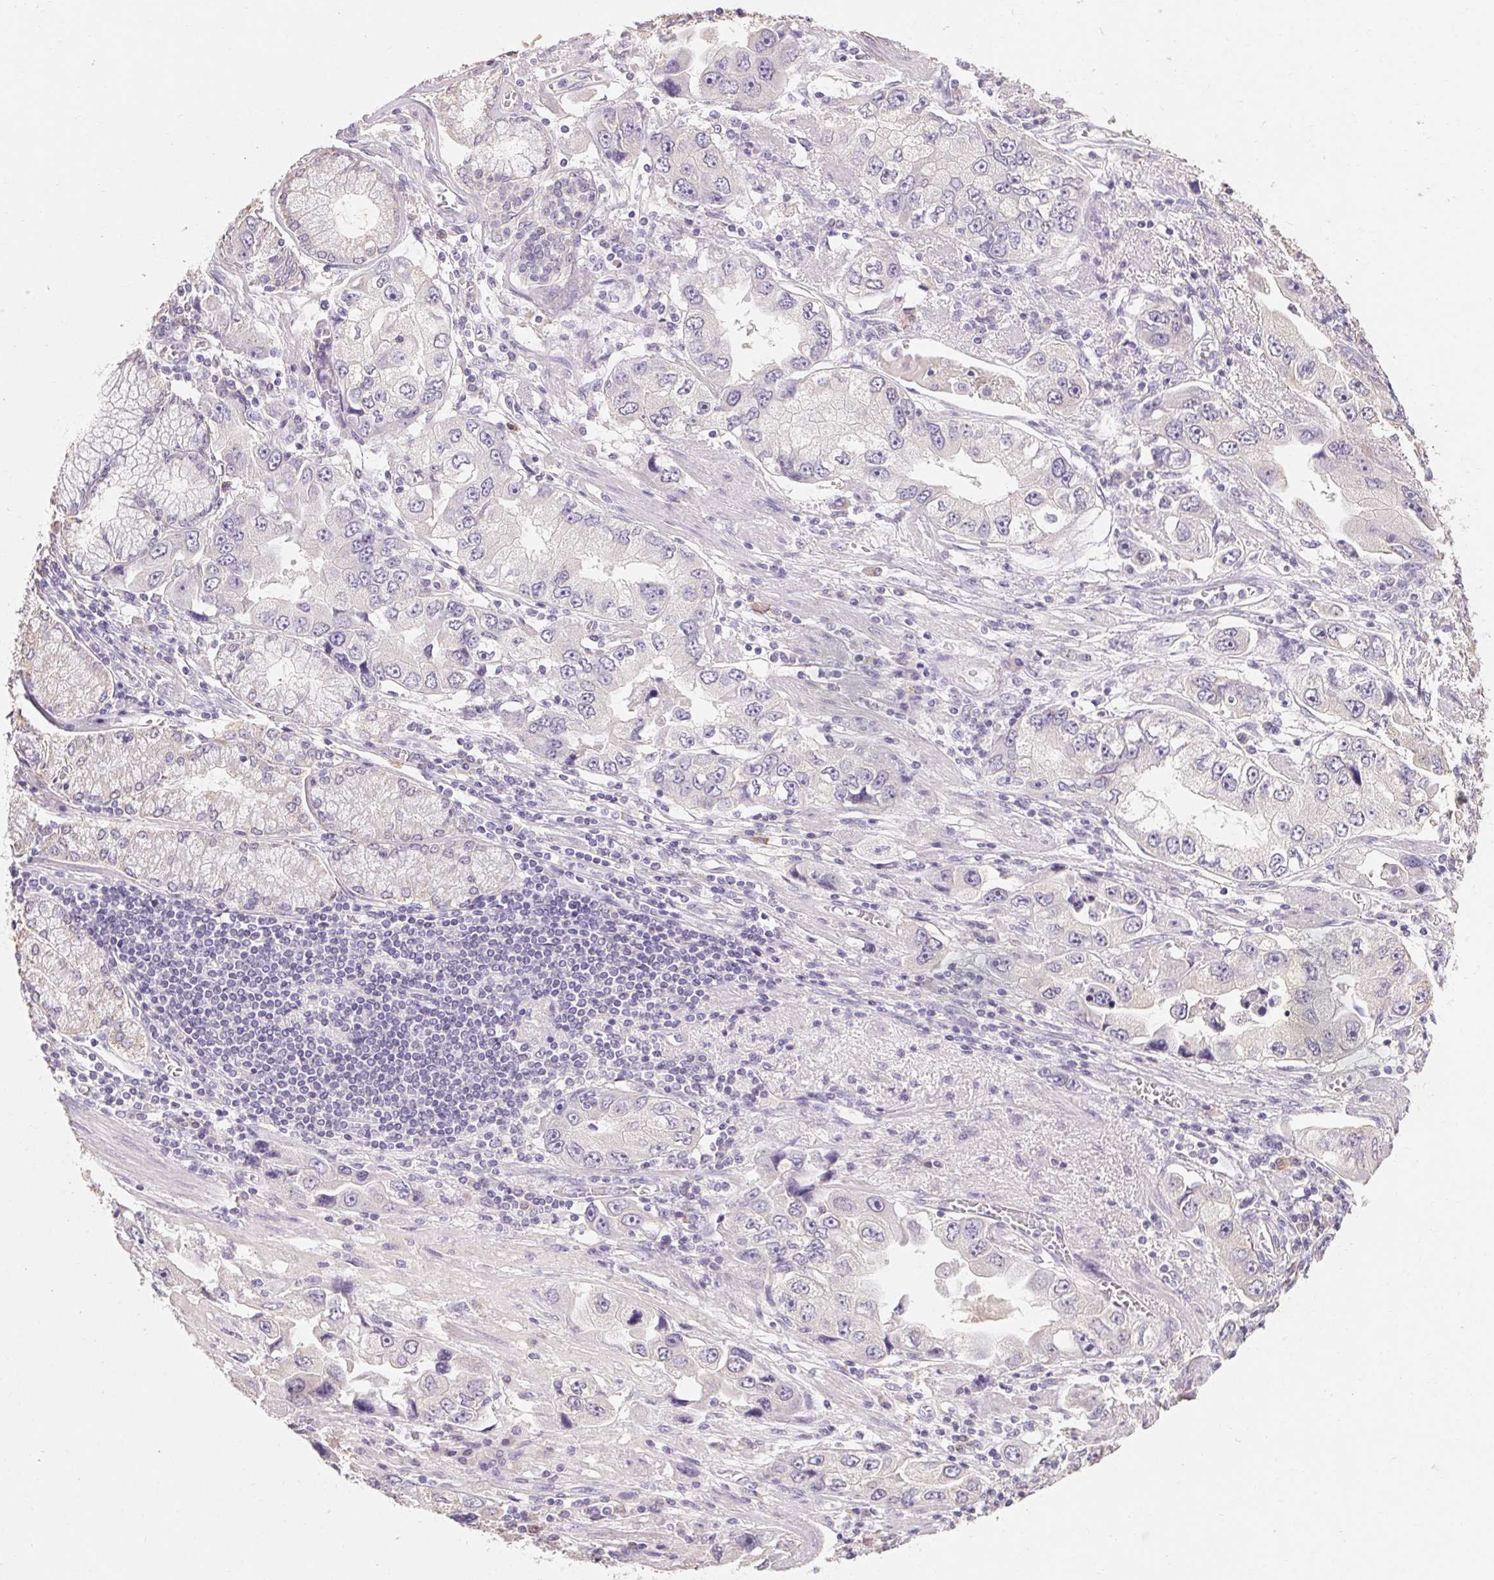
{"staining": {"intensity": "negative", "quantity": "none", "location": "none"}, "tissue": "stomach cancer", "cell_type": "Tumor cells", "image_type": "cancer", "snomed": [{"axis": "morphology", "description": "Adenocarcinoma, NOS"}, {"axis": "topography", "description": "Stomach, lower"}], "caption": "A histopathology image of human stomach adenocarcinoma is negative for staining in tumor cells.", "gene": "MAP7D2", "patient": {"sex": "female", "age": 93}}